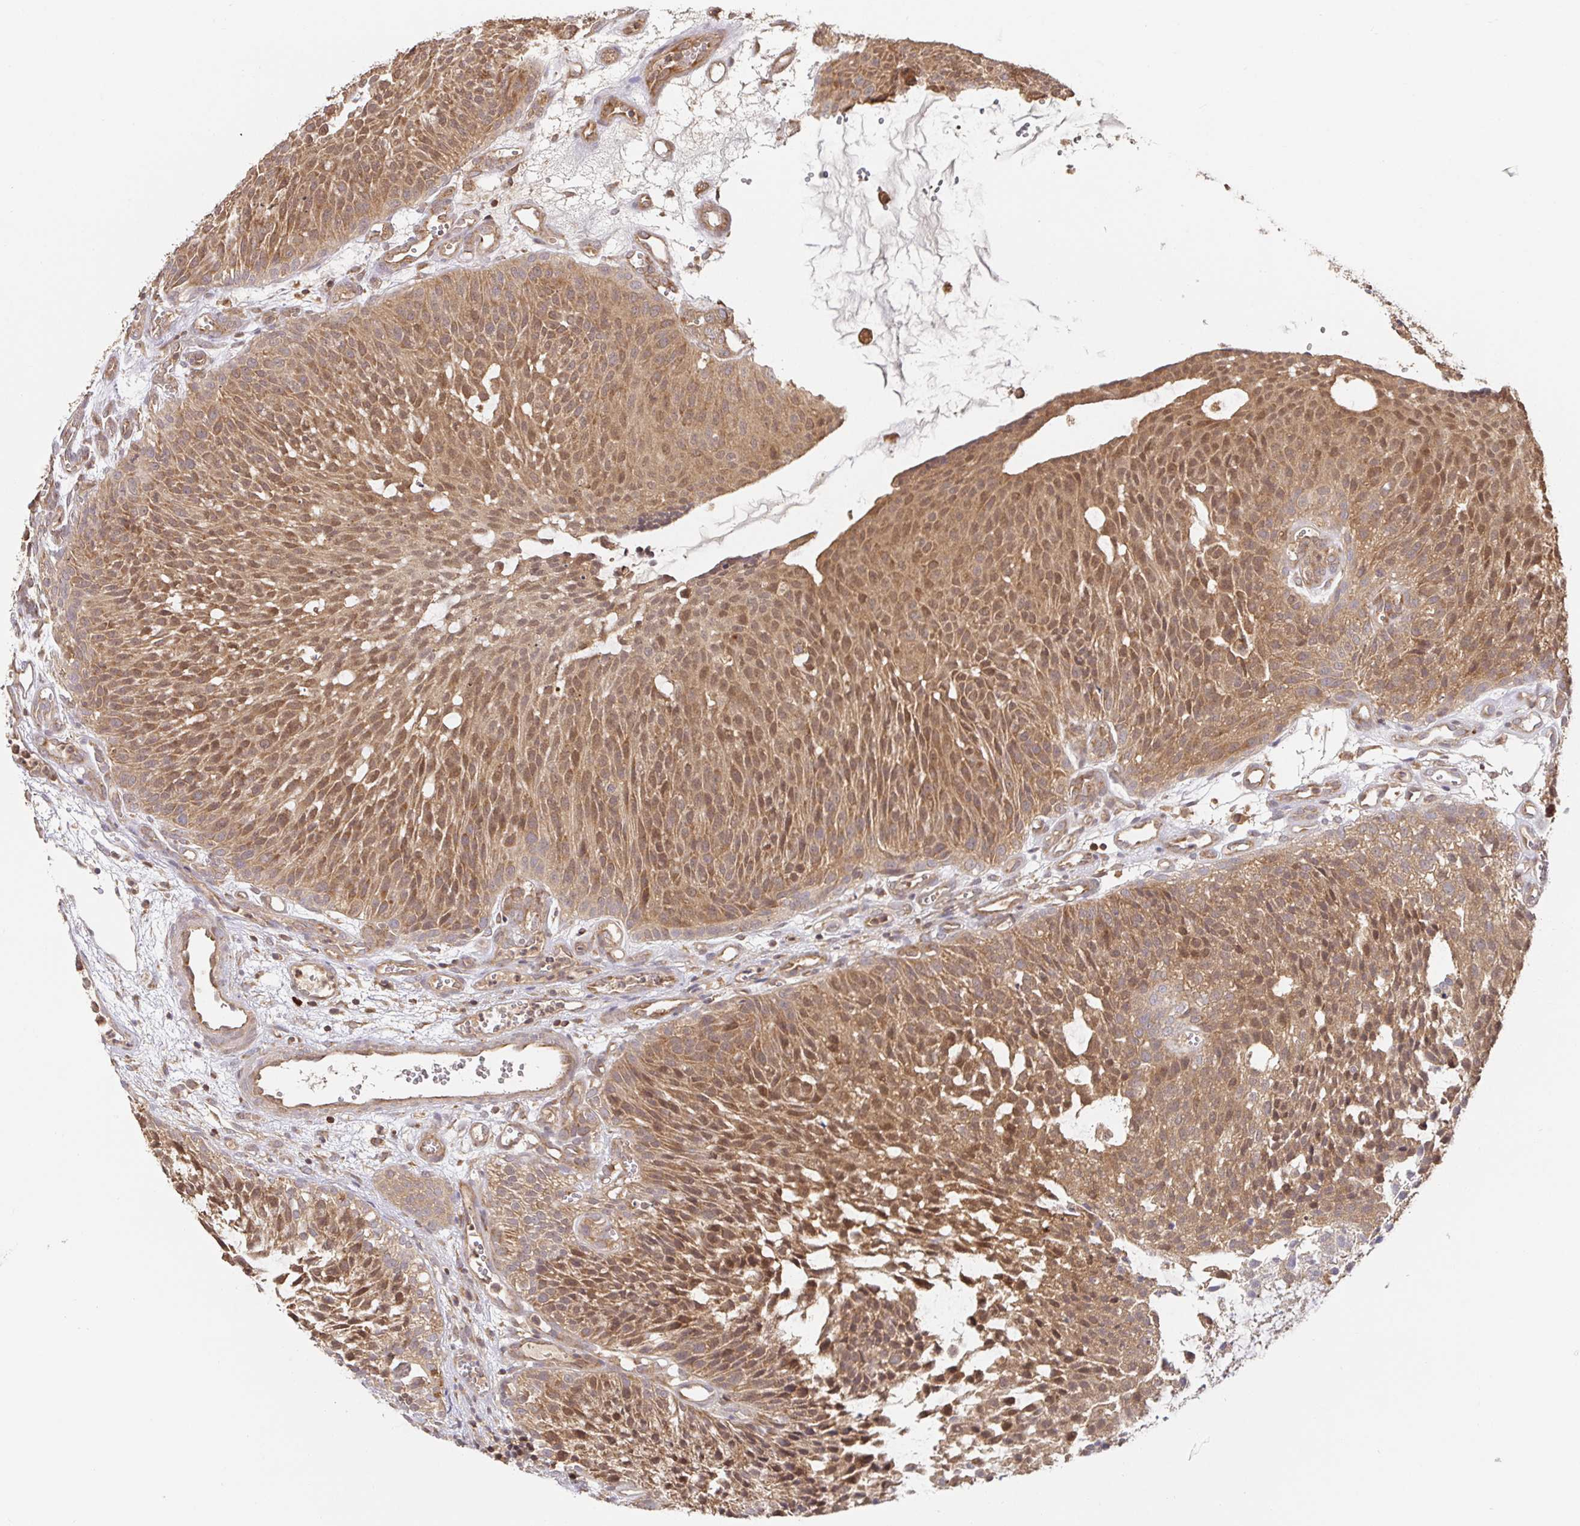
{"staining": {"intensity": "moderate", "quantity": ">75%", "location": "cytoplasmic/membranous,nuclear"}, "tissue": "urothelial cancer", "cell_type": "Tumor cells", "image_type": "cancer", "snomed": [{"axis": "morphology", "description": "Urothelial carcinoma, NOS"}, {"axis": "topography", "description": "Urinary bladder"}], "caption": "Transitional cell carcinoma stained for a protein displays moderate cytoplasmic/membranous and nuclear positivity in tumor cells.", "gene": "HAGH", "patient": {"sex": "male", "age": 84}}